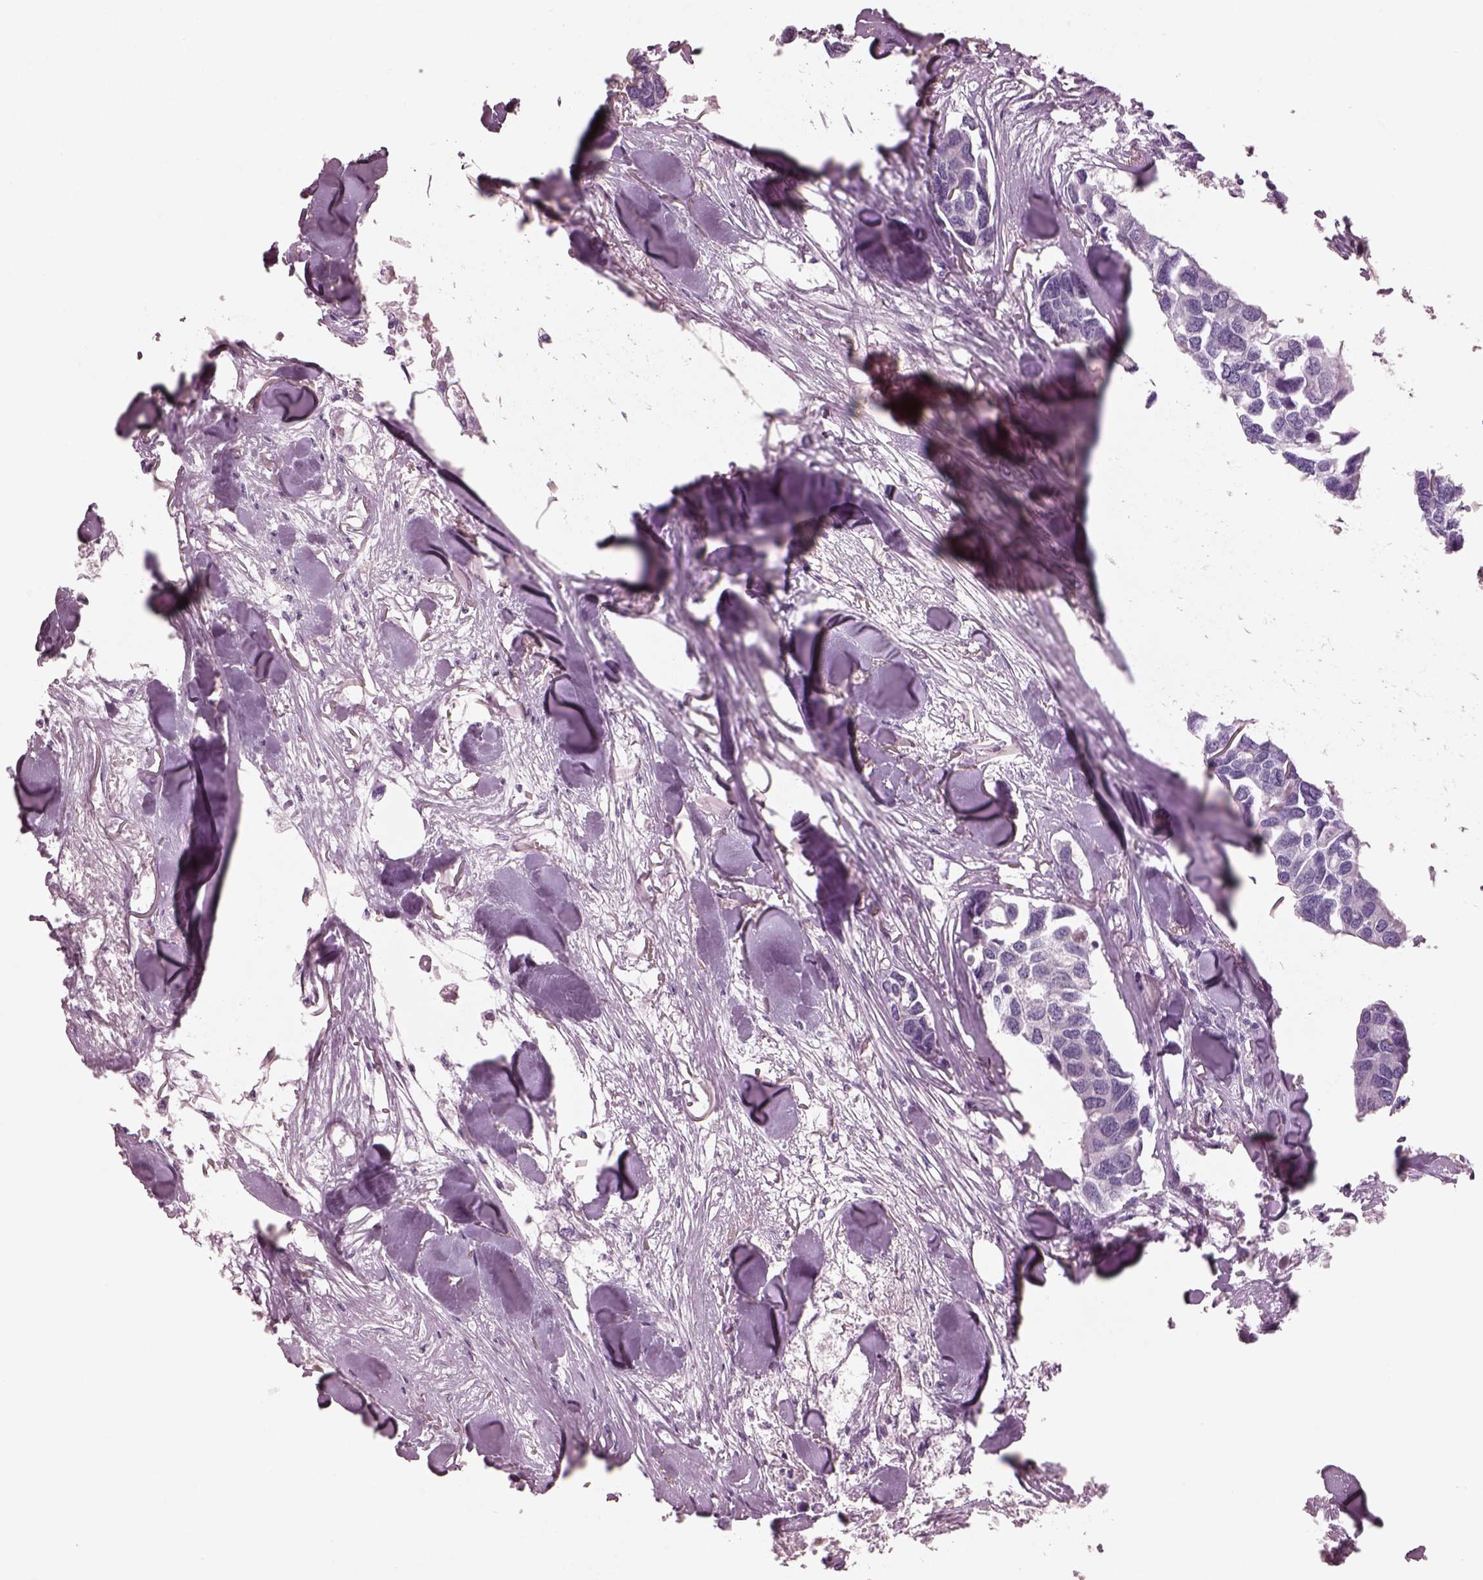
{"staining": {"intensity": "negative", "quantity": "none", "location": "none"}, "tissue": "breast cancer", "cell_type": "Tumor cells", "image_type": "cancer", "snomed": [{"axis": "morphology", "description": "Duct carcinoma"}, {"axis": "topography", "description": "Breast"}], "caption": "Immunohistochemistry (IHC) image of human breast cancer (invasive ductal carcinoma) stained for a protein (brown), which reveals no staining in tumor cells.", "gene": "CYLC1", "patient": {"sex": "female", "age": 83}}